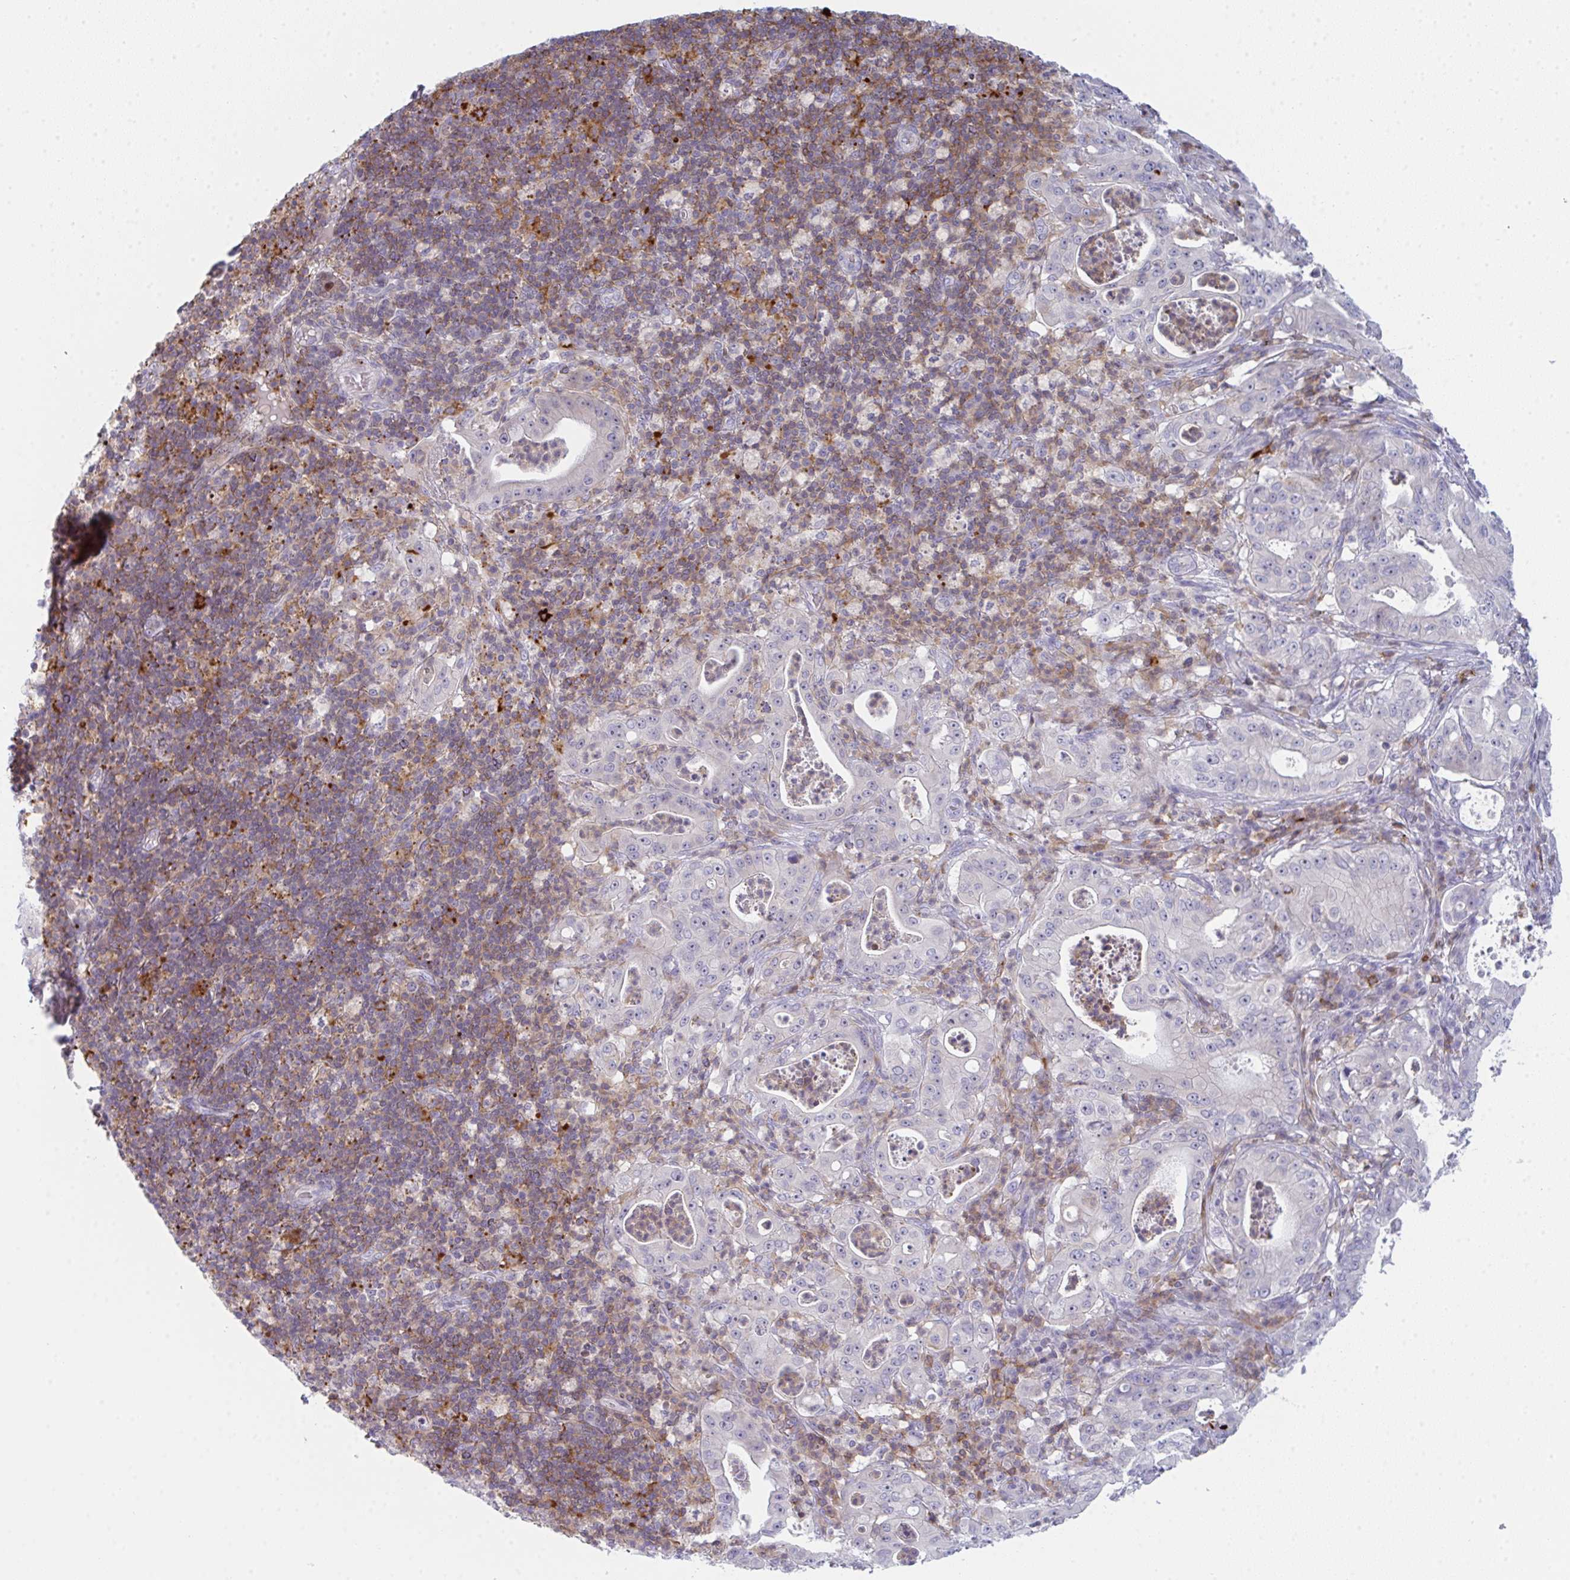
{"staining": {"intensity": "negative", "quantity": "none", "location": "none"}, "tissue": "pancreatic cancer", "cell_type": "Tumor cells", "image_type": "cancer", "snomed": [{"axis": "morphology", "description": "Adenocarcinoma, NOS"}, {"axis": "topography", "description": "Pancreas"}], "caption": "Immunohistochemistry of pancreatic adenocarcinoma shows no positivity in tumor cells. (DAB immunohistochemistry with hematoxylin counter stain).", "gene": "CD80", "patient": {"sex": "male", "age": 71}}